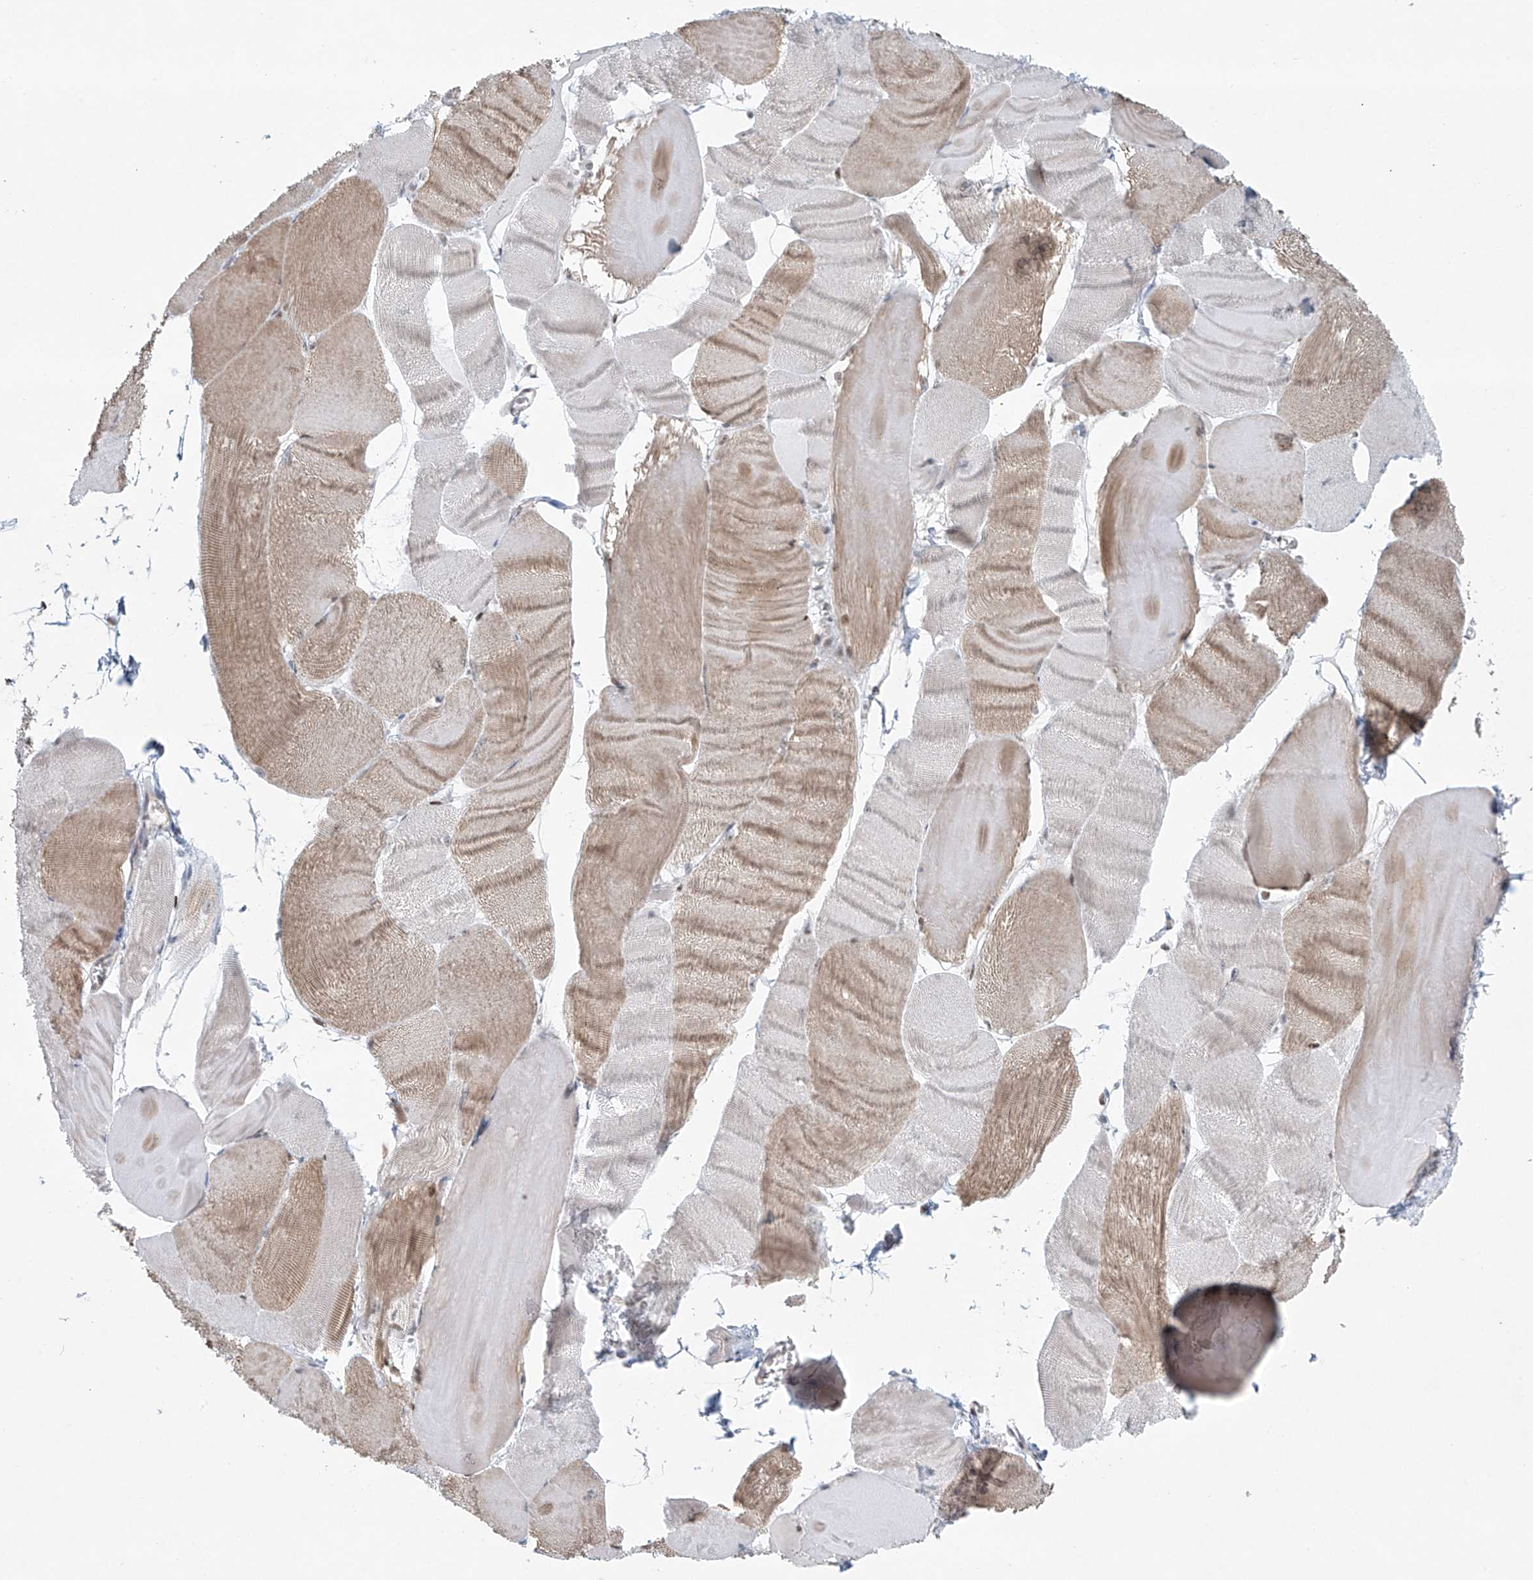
{"staining": {"intensity": "moderate", "quantity": "25%-75%", "location": "cytoplasmic/membranous"}, "tissue": "skeletal muscle", "cell_type": "Myocytes", "image_type": "normal", "snomed": [{"axis": "morphology", "description": "Normal tissue, NOS"}, {"axis": "morphology", "description": "Basal cell carcinoma"}, {"axis": "topography", "description": "Skeletal muscle"}], "caption": "This micrograph demonstrates immunohistochemistry staining of normal human skeletal muscle, with medium moderate cytoplasmic/membranous positivity in approximately 25%-75% of myocytes.", "gene": "PPAT", "patient": {"sex": "female", "age": 64}}